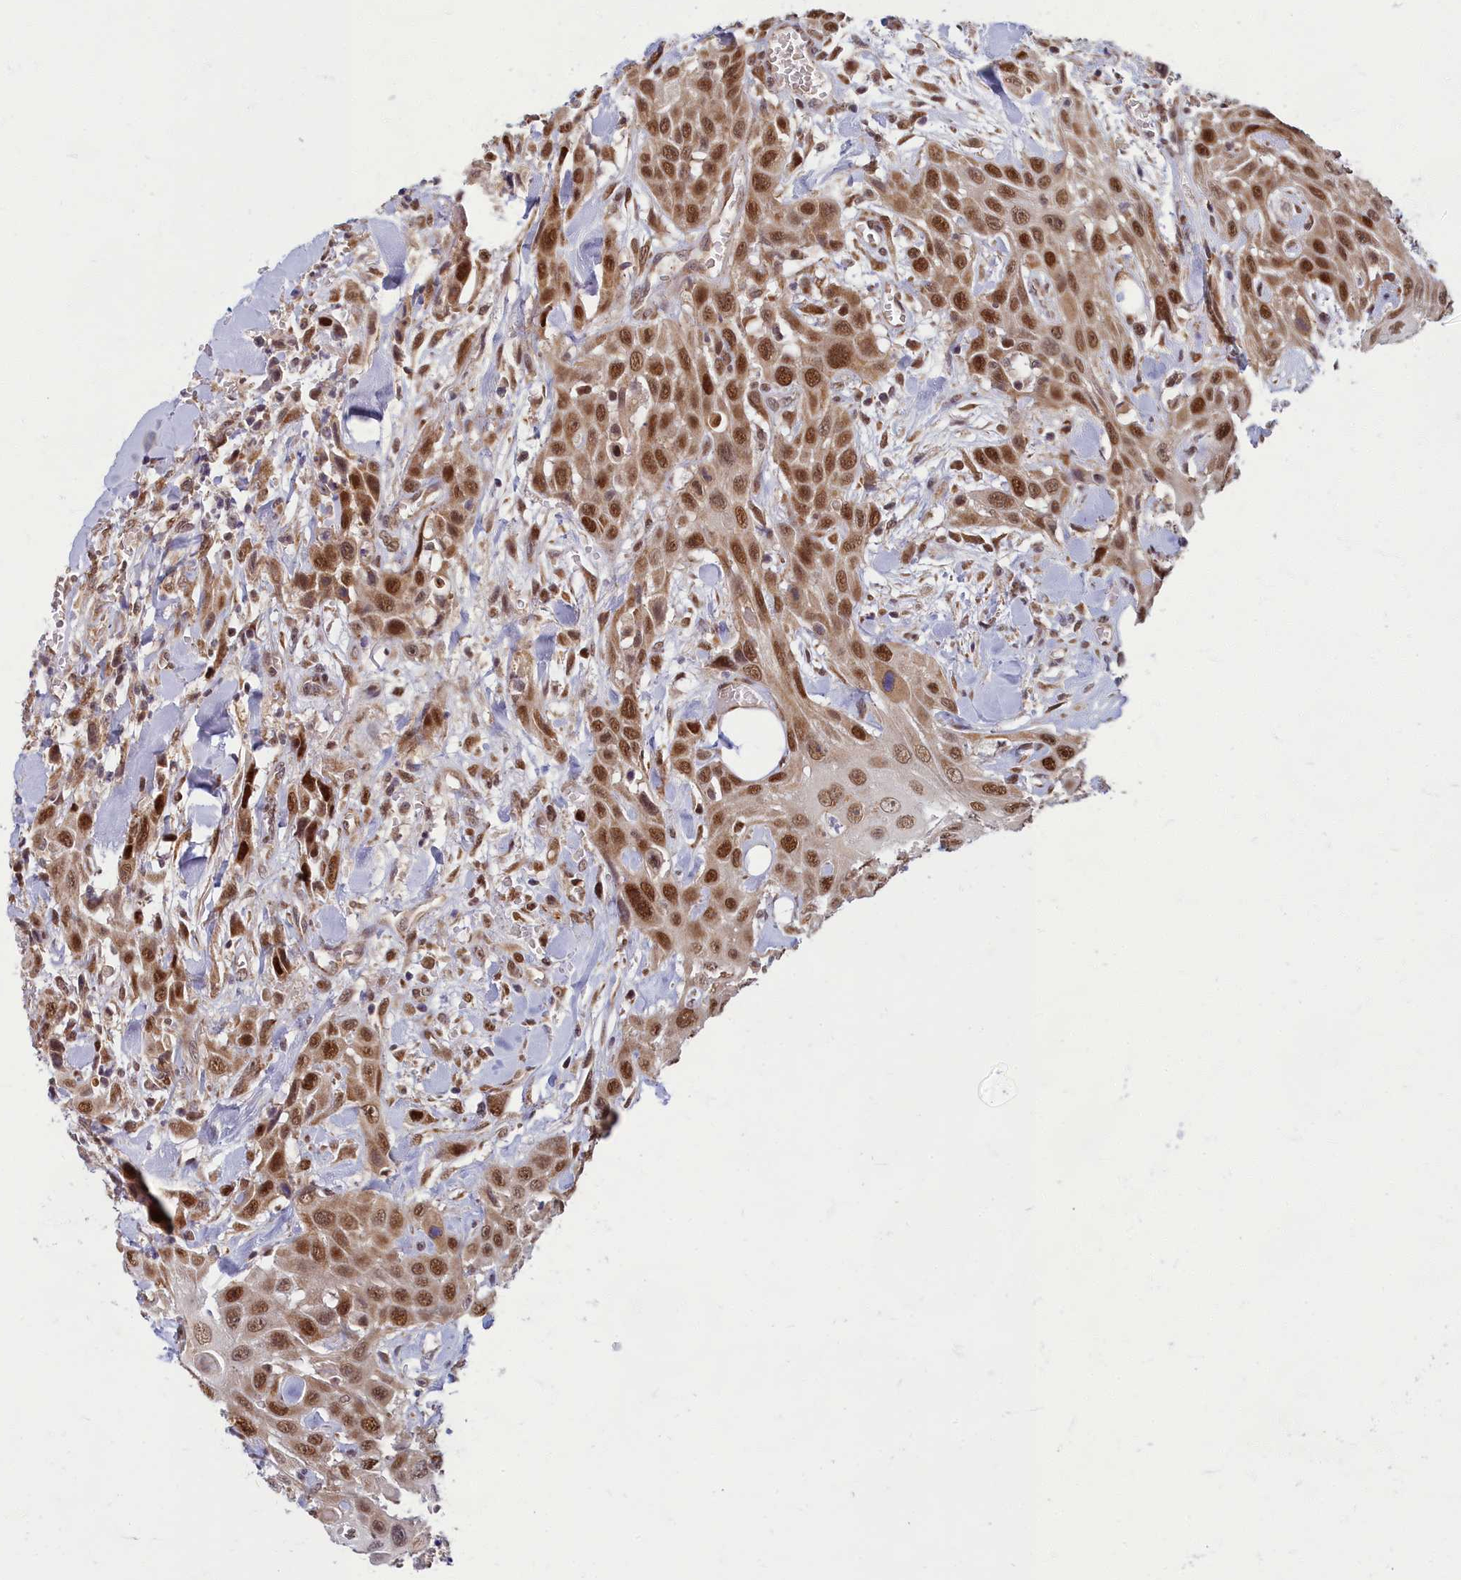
{"staining": {"intensity": "moderate", "quantity": ">75%", "location": "nuclear"}, "tissue": "head and neck cancer", "cell_type": "Tumor cells", "image_type": "cancer", "snomed": [{"axis": "morphology", "description": "Squamous cell carcinoma, NOS"}, {"axis": "topography", "description": "Head-Neck"}], "caption": "DAB (3,3'-diaminobenzidine) immunohistochemical staining of human head and neck cancer (squamous cell carcinoma) reveals moderate nuclear protein expression in about >75% of tumor cells. (DAB IHC with brightfield microscopy, high magnification).", "gene": "EARS2", "patient": {"sex": "male", "age": 81}}